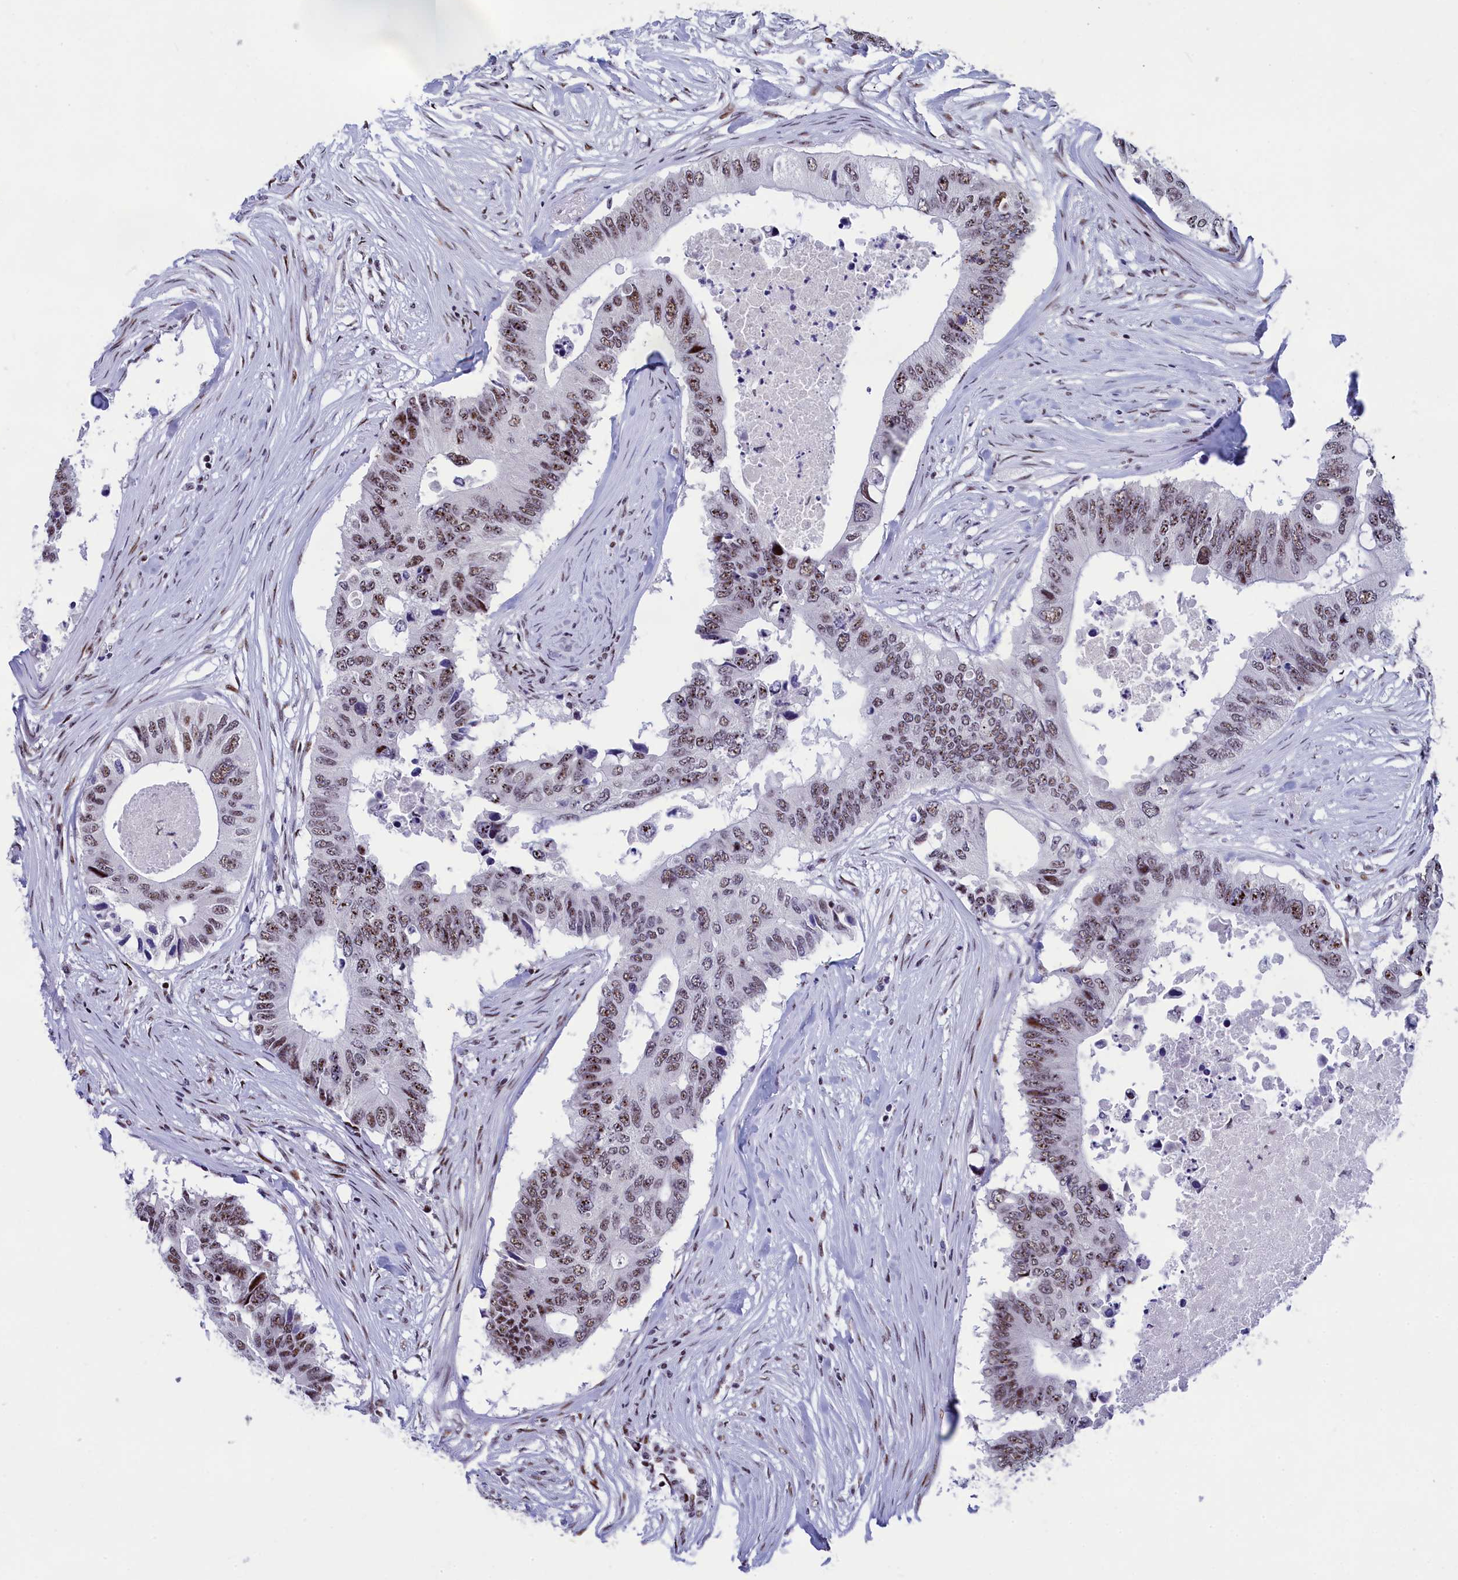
{"staining": {"intensity": "moderate", "quantity": ">75%", "location": "nuclear"}, "tissue": "colorectal cancer", "cell_type": "Tumor cells", "image_type": "cancer", "snomed": [{"axis": "morphology", "description": "Adenocarcinoma, NOS"}, {"axis": "topography", "description": "Colon"}], "caption": "Human colorectal cancer stained for a protein (brown) exhibits moderate nuclear positive expression in approximately >75% of tumor cells.", "gene": "NSA2", "patient": {"sex": "male", "age": 71}}